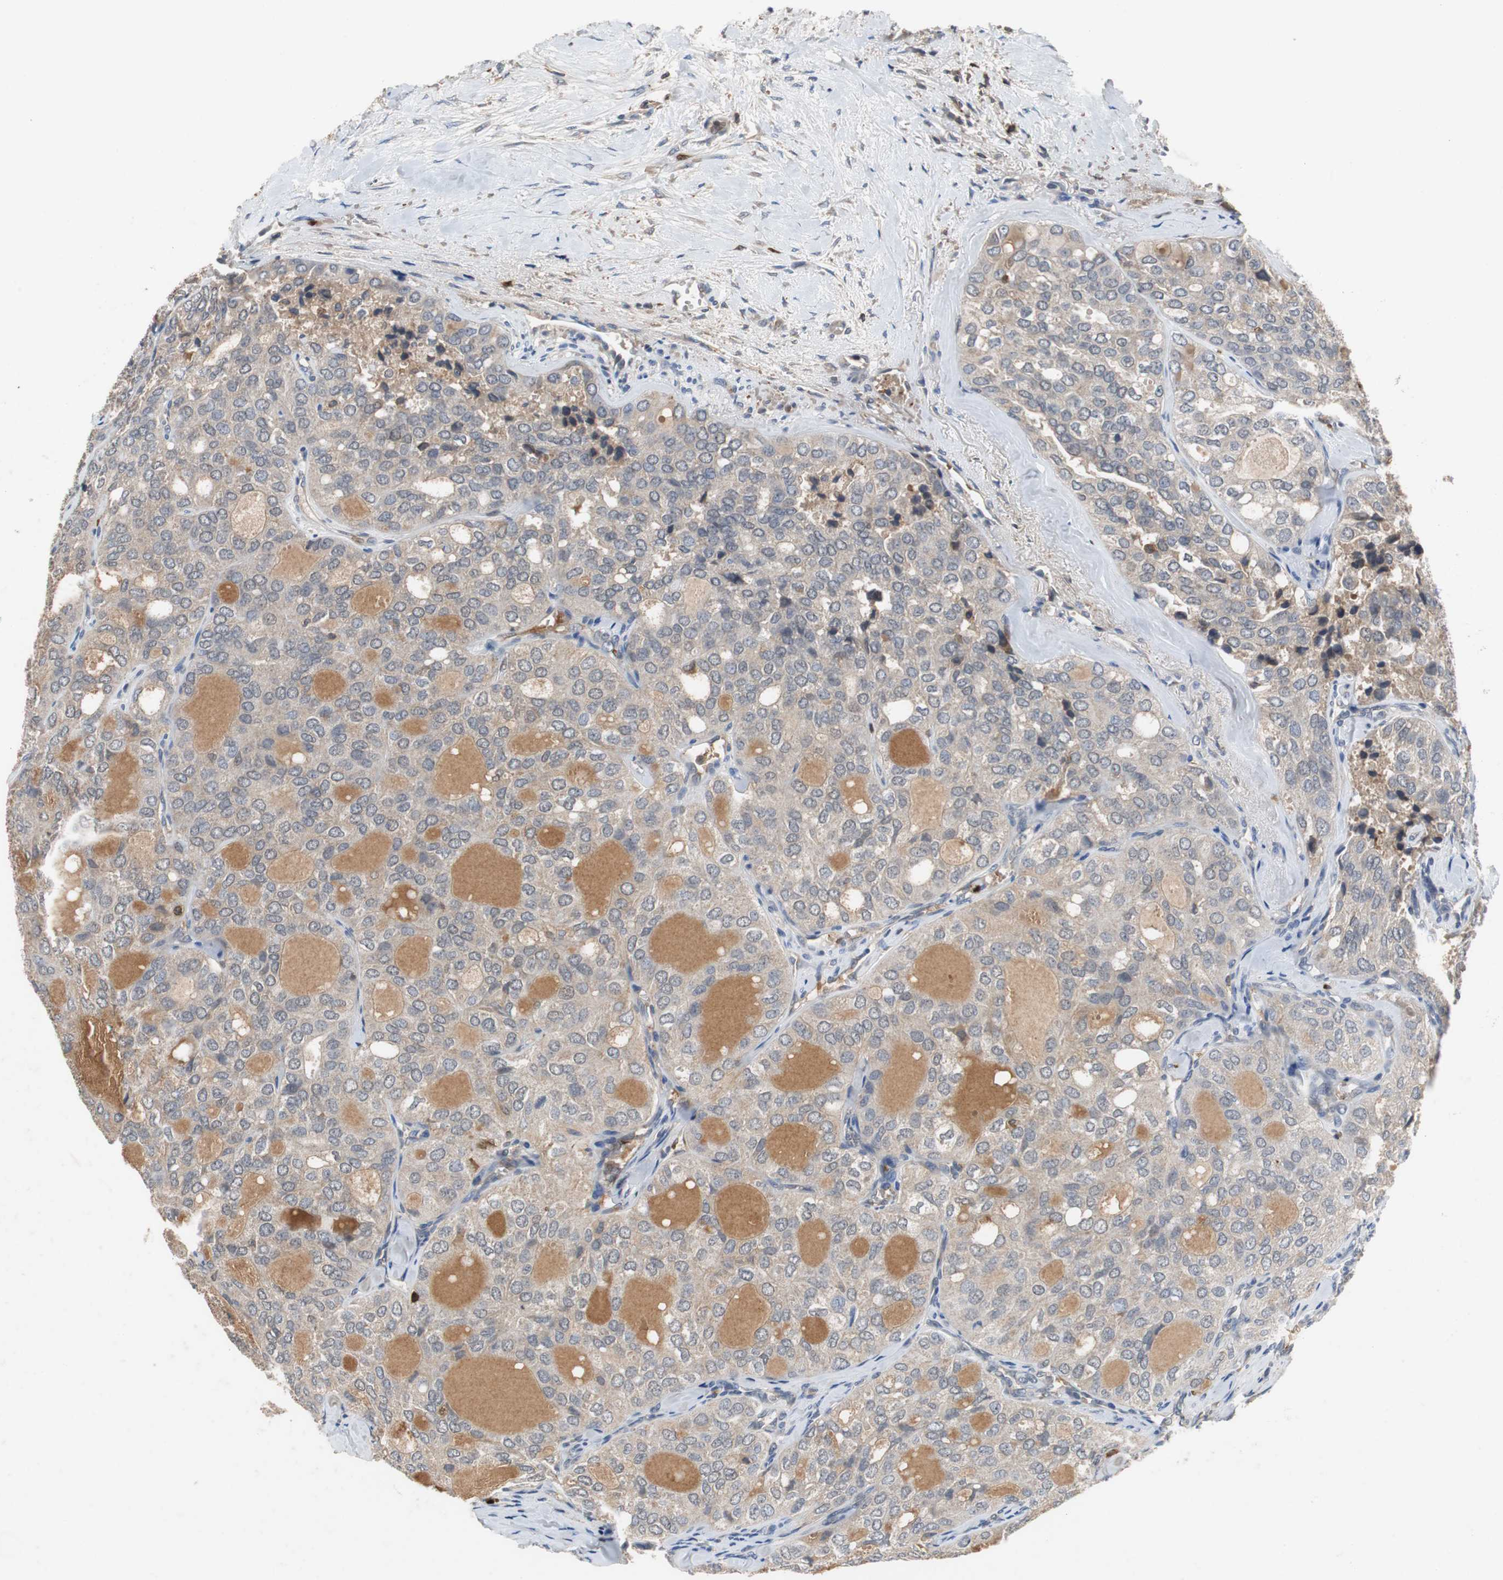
{"staining": {"intensity": "weak", "quantity": ">75%", "location": "cytoplasmic/membranous"}, "tissue": "thyroid cancer", "cell_type": "Tumor cells", "image_type": "cancer", "snomed": [{"axis": "morphology", "description": "Follicular adenoma carcinoma, NOS"}, {"axis": "topography", "description": "Thyroid gland"}], "caption": "IHC staining of follicular adenoma carcinoma (thyroid), which shows low levels of weak cytoplasmic/membranous positivity in about >75% of tumor cells indicating weak cytoplasmic/membranous protein positivity. The staining was performed using DAB (3,3'-diaminobenzidine) (brown) for protein detection and nuclei were counterstained in hematoxylin (blue).", "gene": "CALB2", "patient": {"sex": "male", "age": 75}}